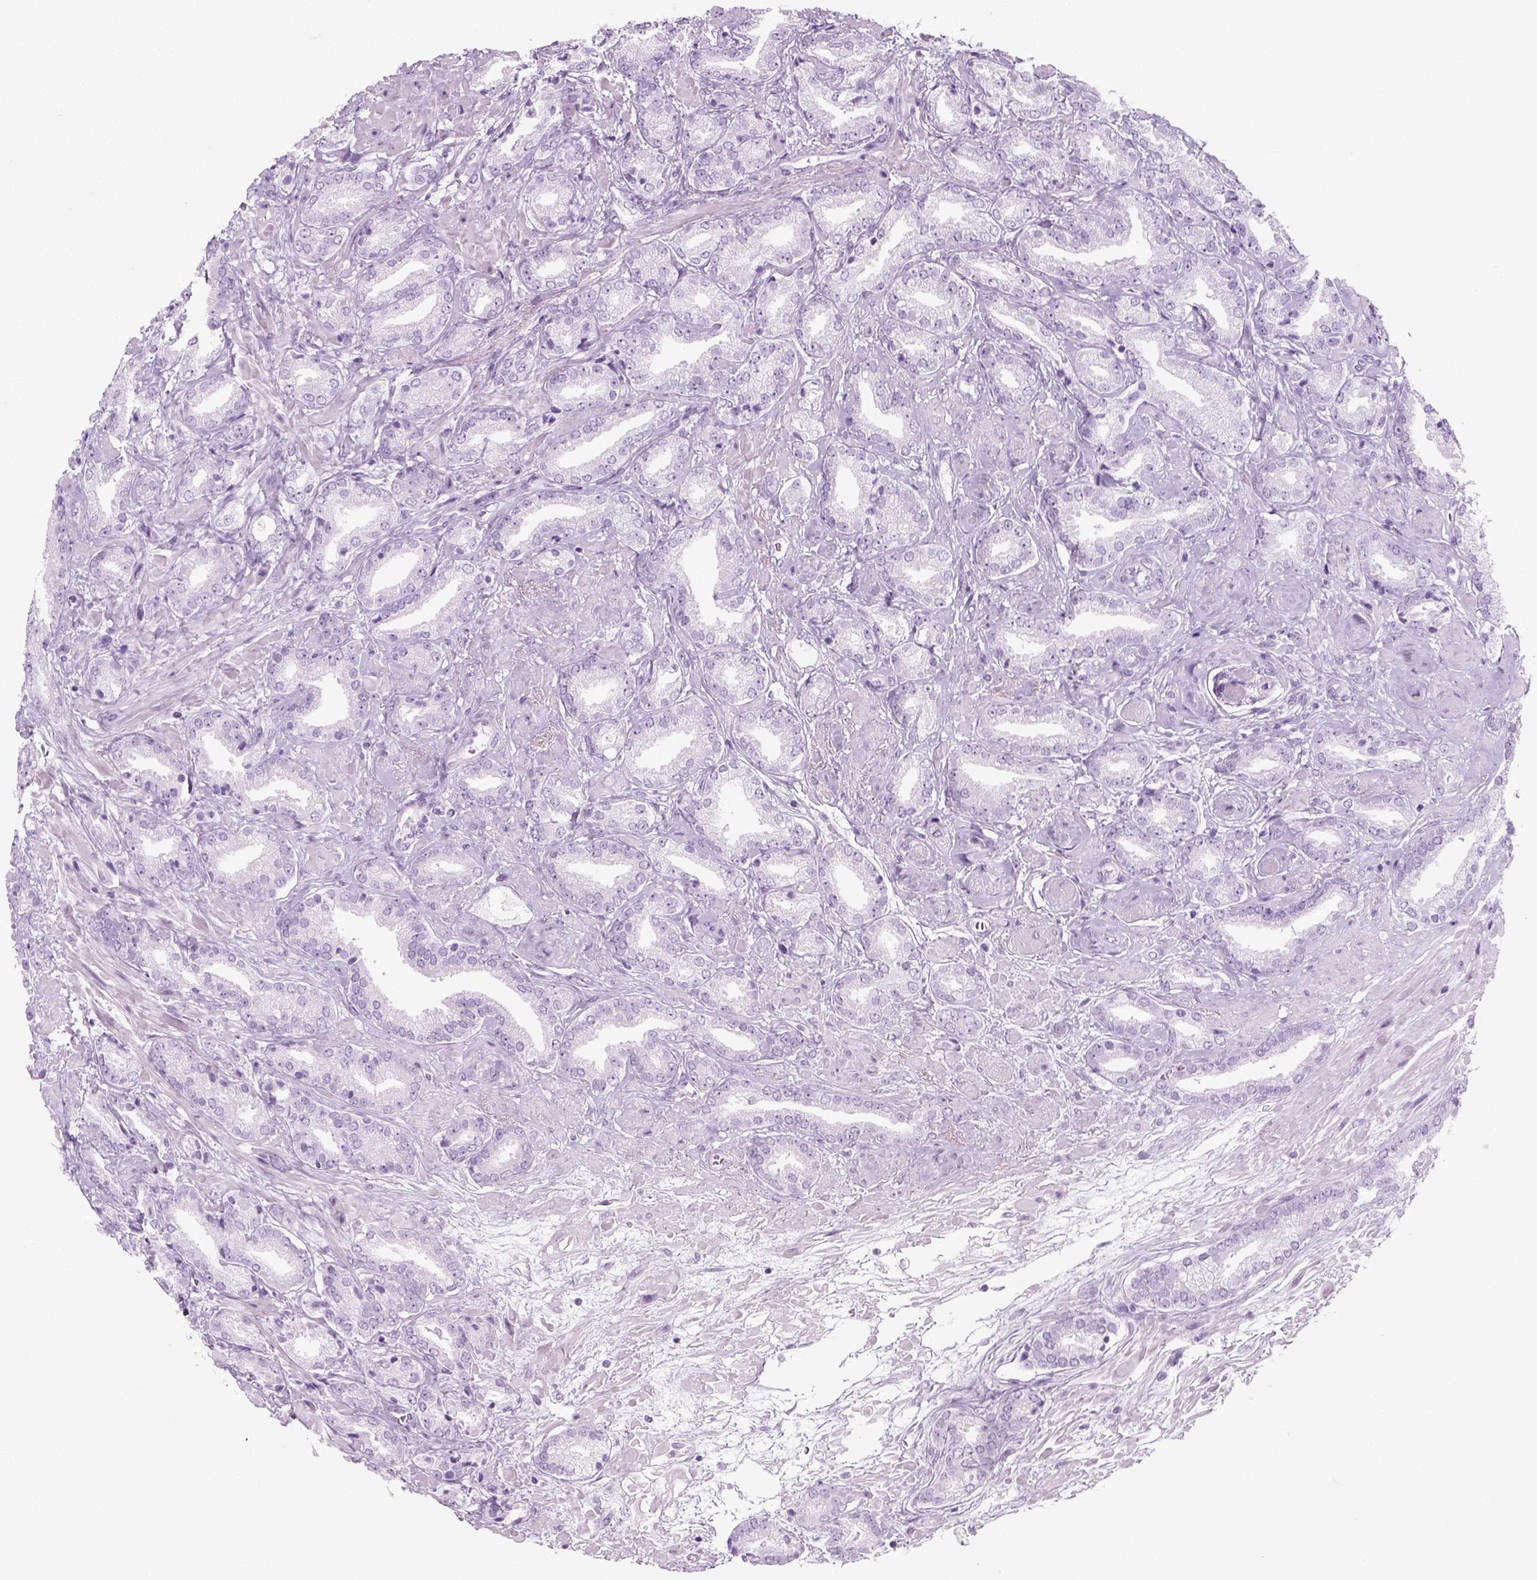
{"staining": {"intensity": "negative", "quantity": "none", "location": "none"}, "tissue": "prostate cancer", "cell_type": "Tumor cells", "image_type": "cancer", "snomed": [{"axis": "morphology", "description": "Adenocarcinoma, High grade"}, {"axis": "topography", "description": "Prostate"}], "caption": "Micrograph shows no protein positivity in tumor cells of prostate cancer tissue.", "gene": "SLC12A5", "patient": {"sex": "male", "age": 56}}